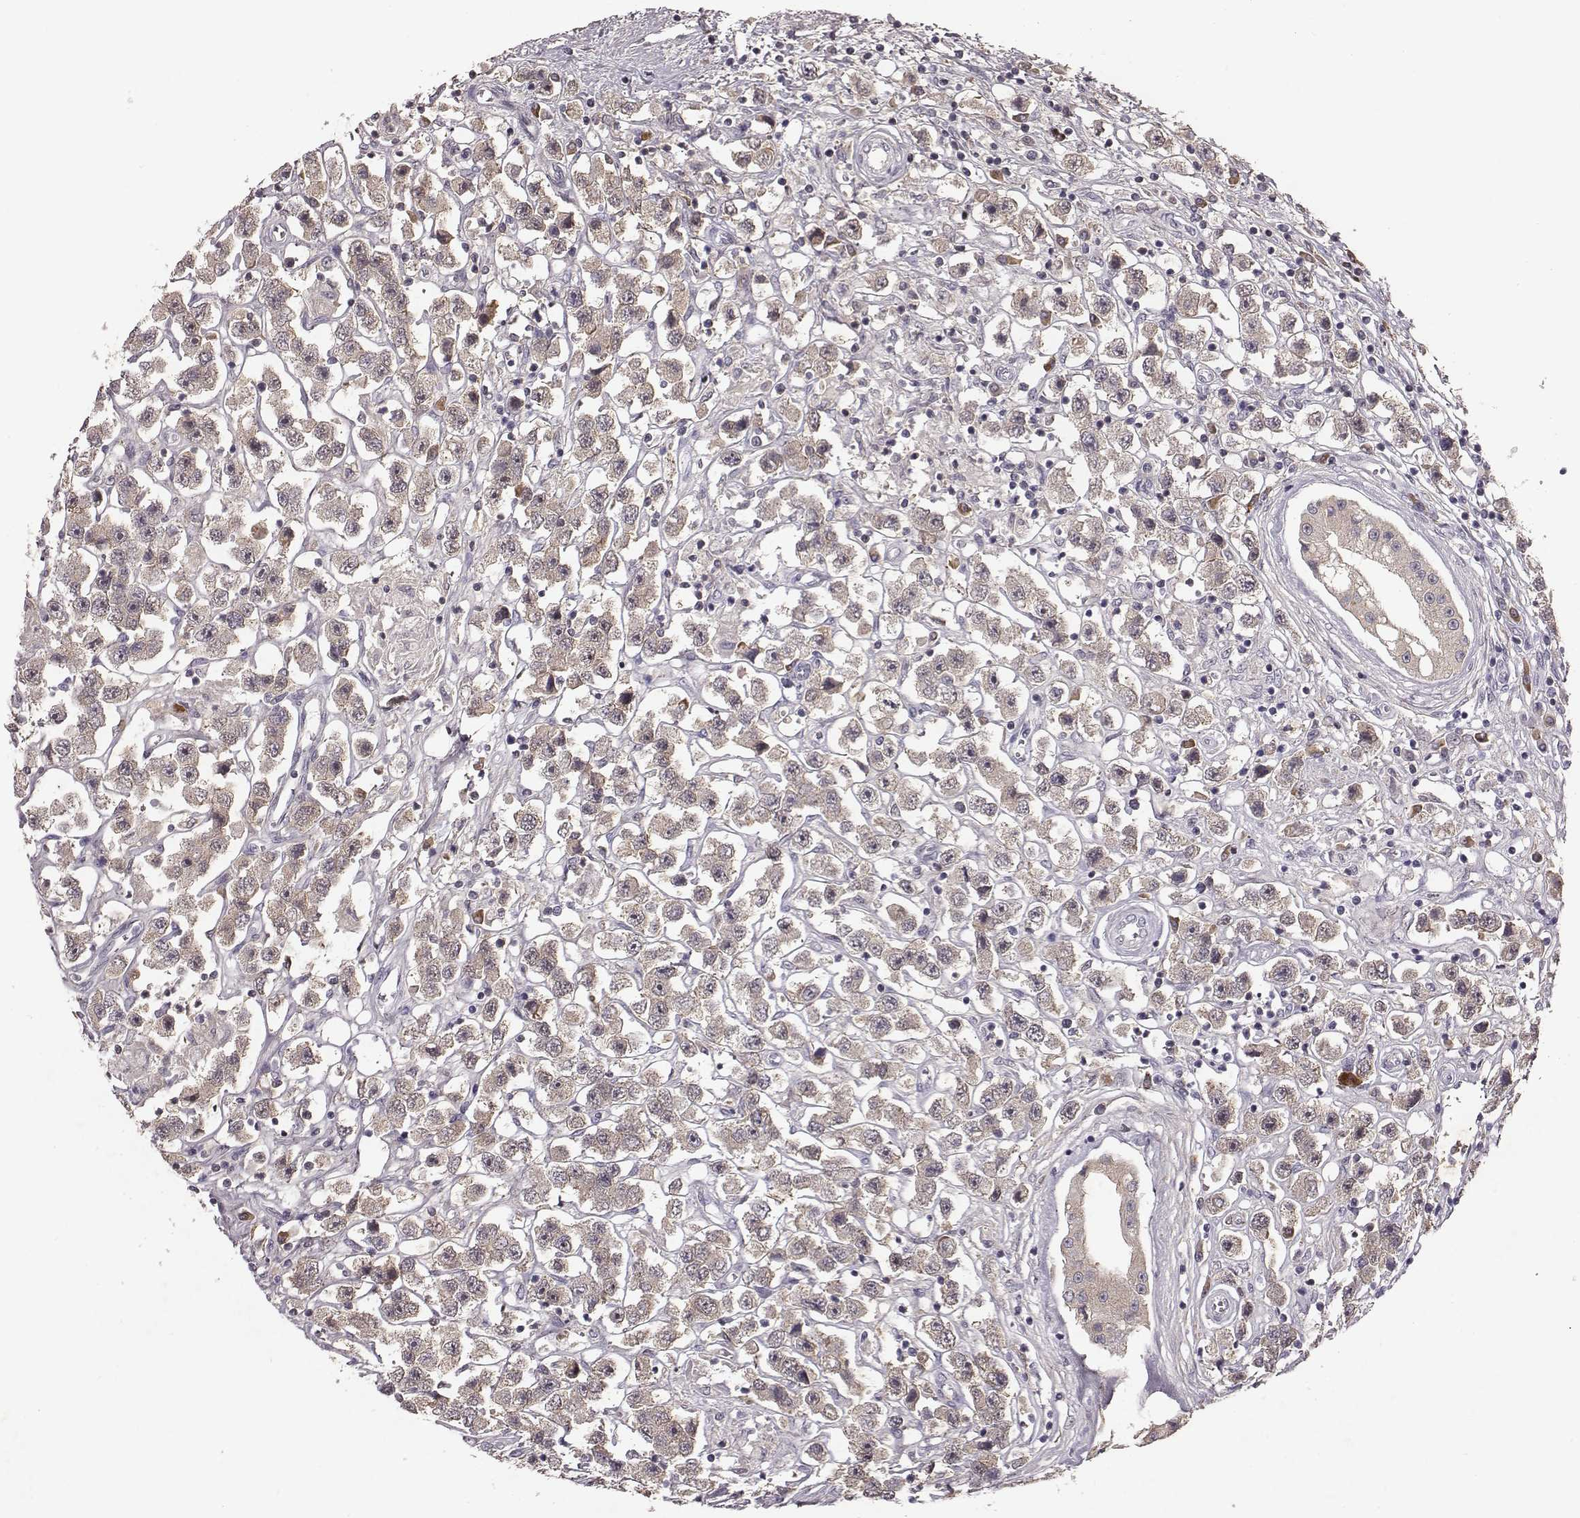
{"staining": {"intensity": "negative", "quantity": "none", "location": "none"}, "tissue": "testis cancer", "cell_type": "Tumor cells", "image_type": "cancer", "snomed": [{"axis": "morphology", "description": "Seminoma, NOS"}, {"axis": "topography", "description": "Testis"}], "caption": "Tumor cells are negative for protein expression in human testis seminoma. (Brightfield microscopy of DAB immunohistochemistry at high magnification).", "gene": "SLC22A6", "patient": {"sex": "male", "age": 45}}